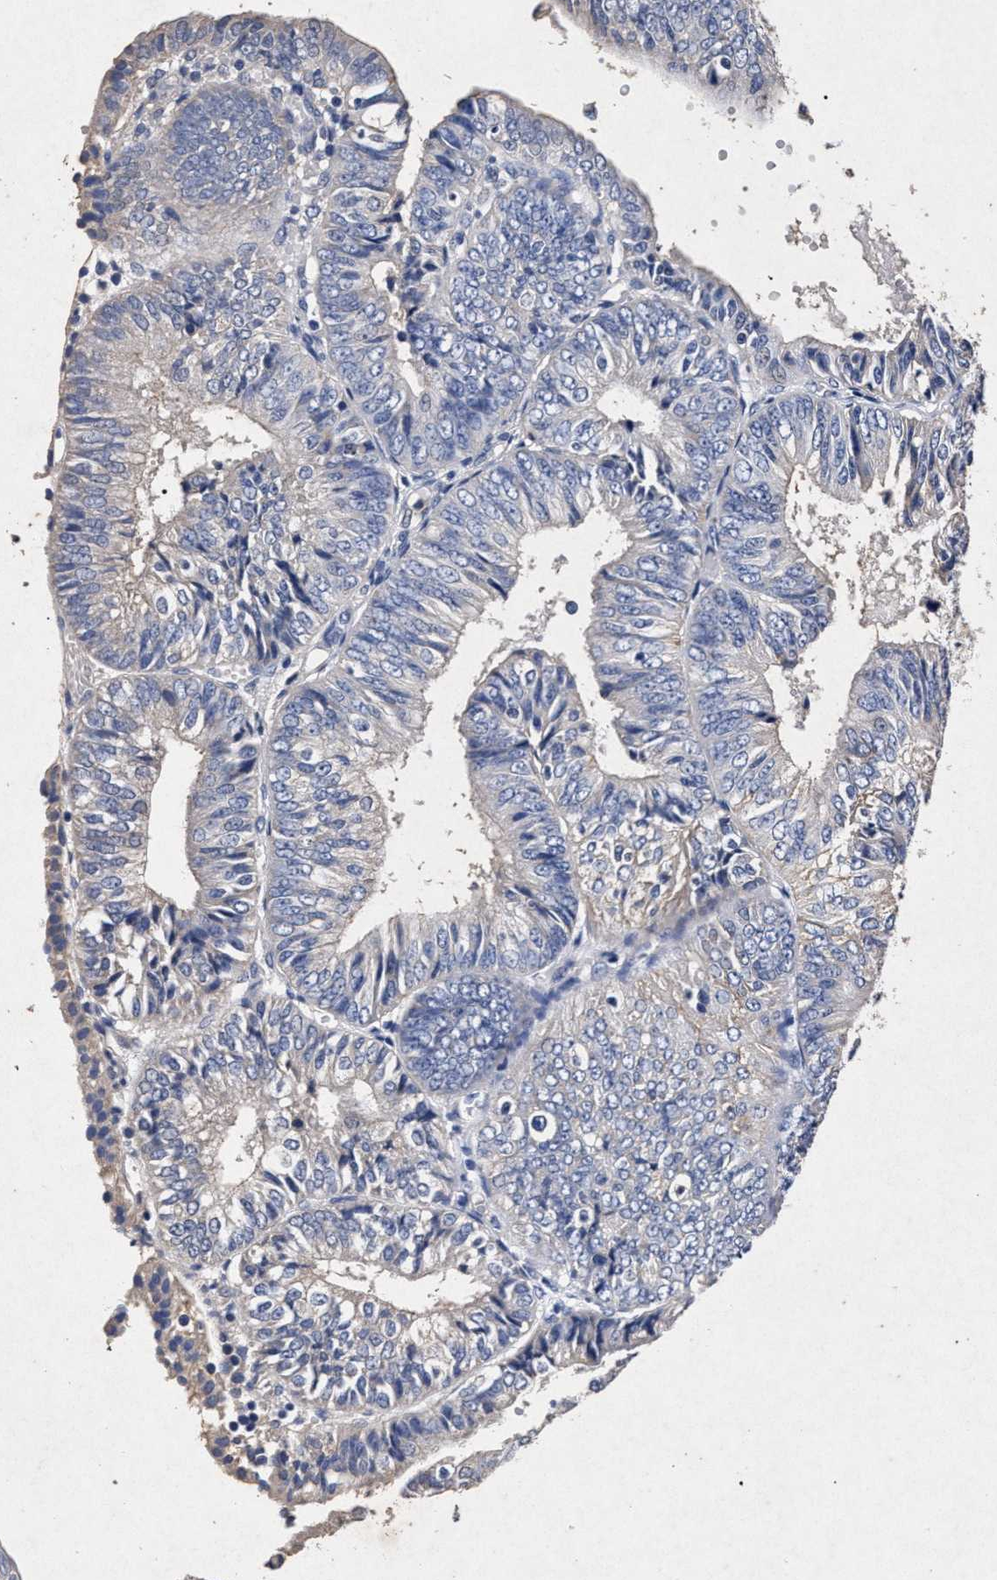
{"staining": {"intensity": "negative", "quantity": "none", "location": "none"}, "tissue": "endometrial cancer", "cell_type": "Tumor cells", "image_type": "cancer", "snomed": [{"axis": "morphology", "description": "Adenocarcinoma, NOS"}, {"axis": "topography", "description": "Endometrium"}], "caption": "Endometrial cancer (adenocarcinoma) stained for a protein using immunohistochemistry exhibits no expression tumor cells.", "gene": "ATP1A2", "patient": {"sex": "female", "age": 58}}